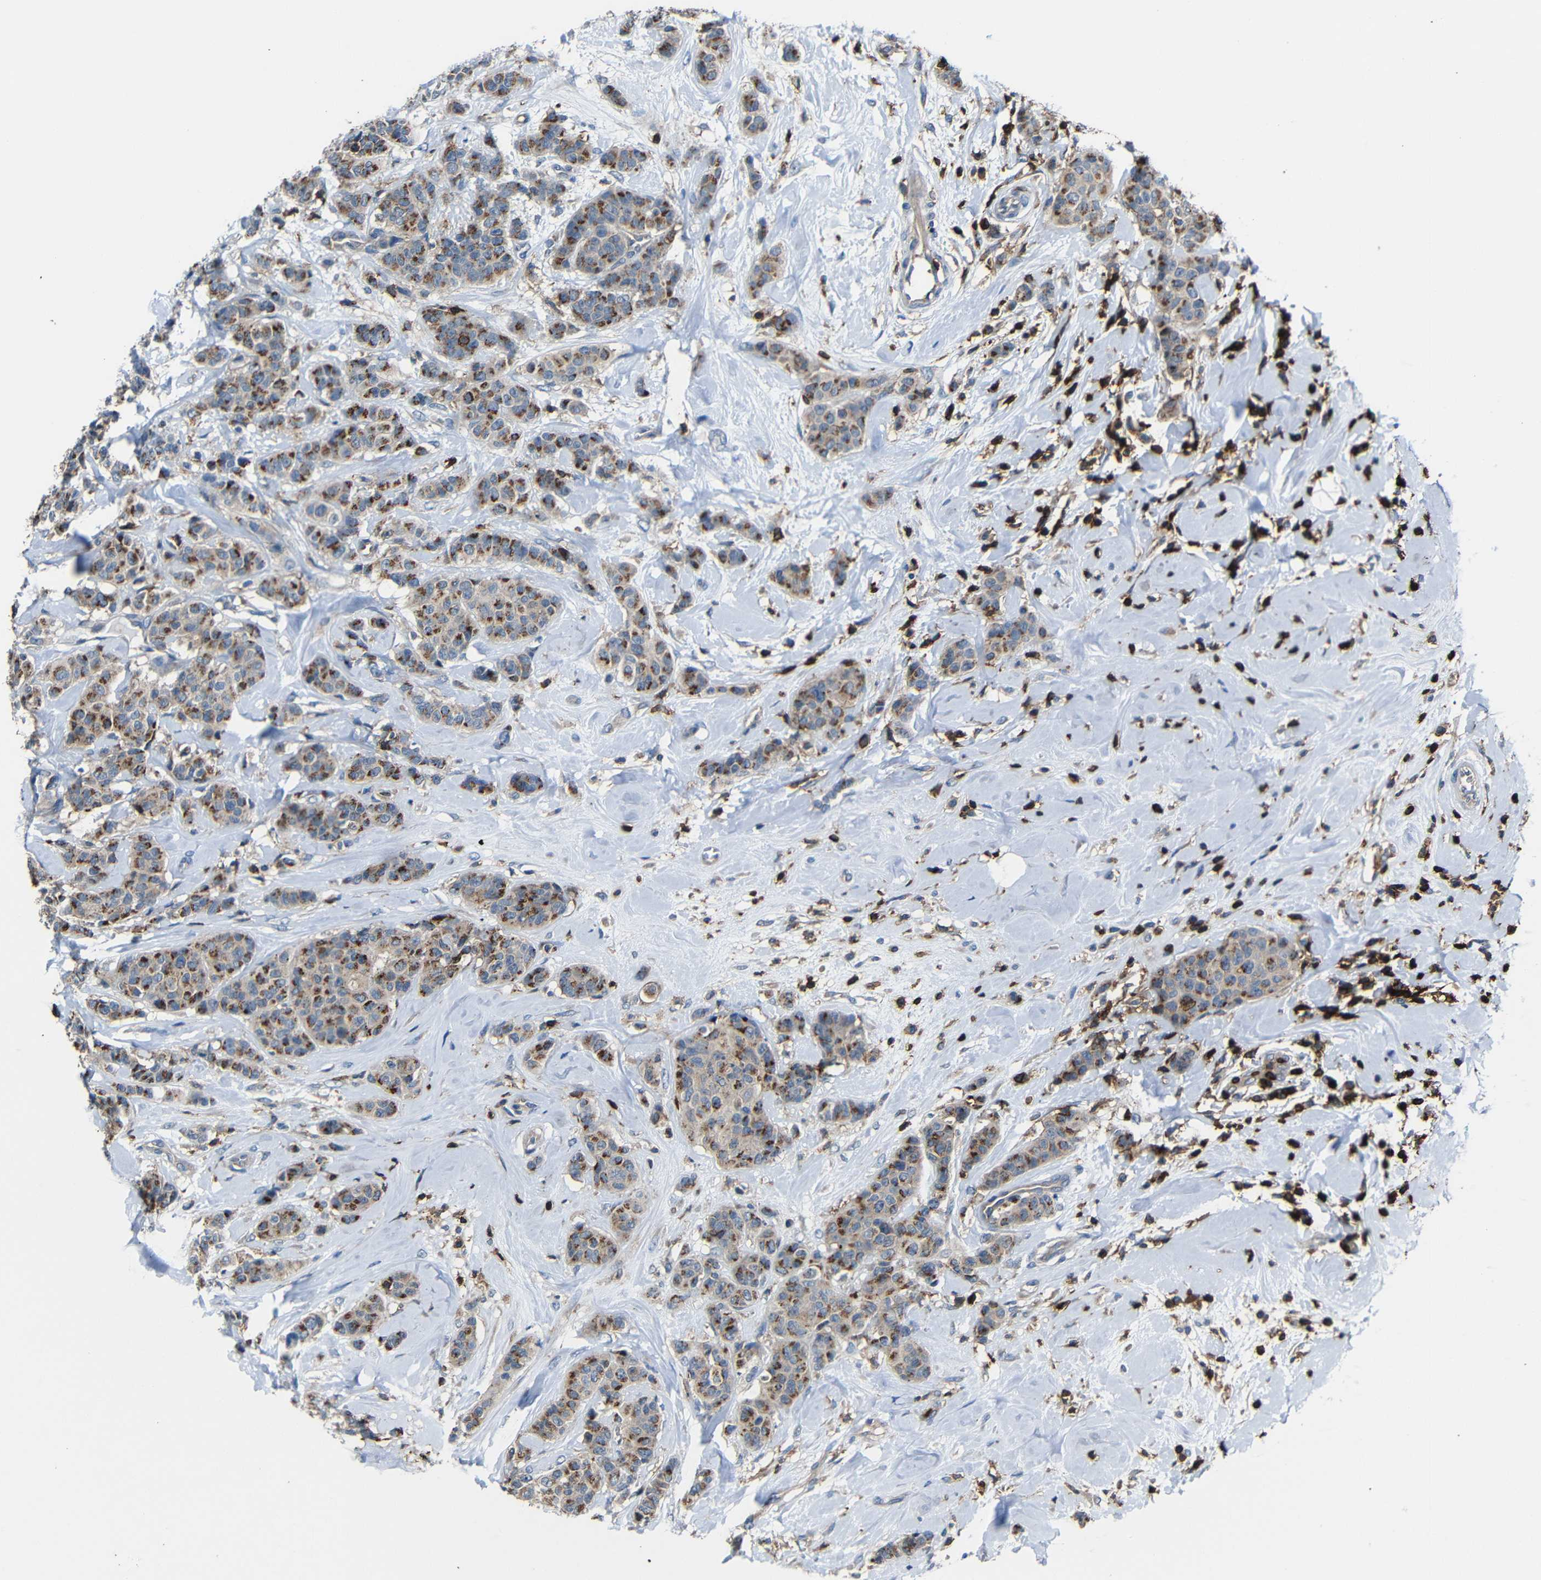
{"staining": {"intensity": "moderate", "quantity": ">75%", "location": "cytoplasmic/membranous"}, "tissue": "breast cancer", "cell_type": "Tumor cells", "image_type": "cancer", "snomed": [{"axis": "morphology", "description": "Normal tissue, NOS"}, {"axis": "morphology", "description": "Duct carcinoma"}, {"axis": "topography", "description": "Breast"}], "caption": "Infiltrating ductal carcinoma (breast) stained with a brown dye shows moderate cytoplasmic/membranous positive positivity in approximately >75% of tumor cells.", "gene": "P2RY12", "patient": {"sex": "female", "age": 40}}